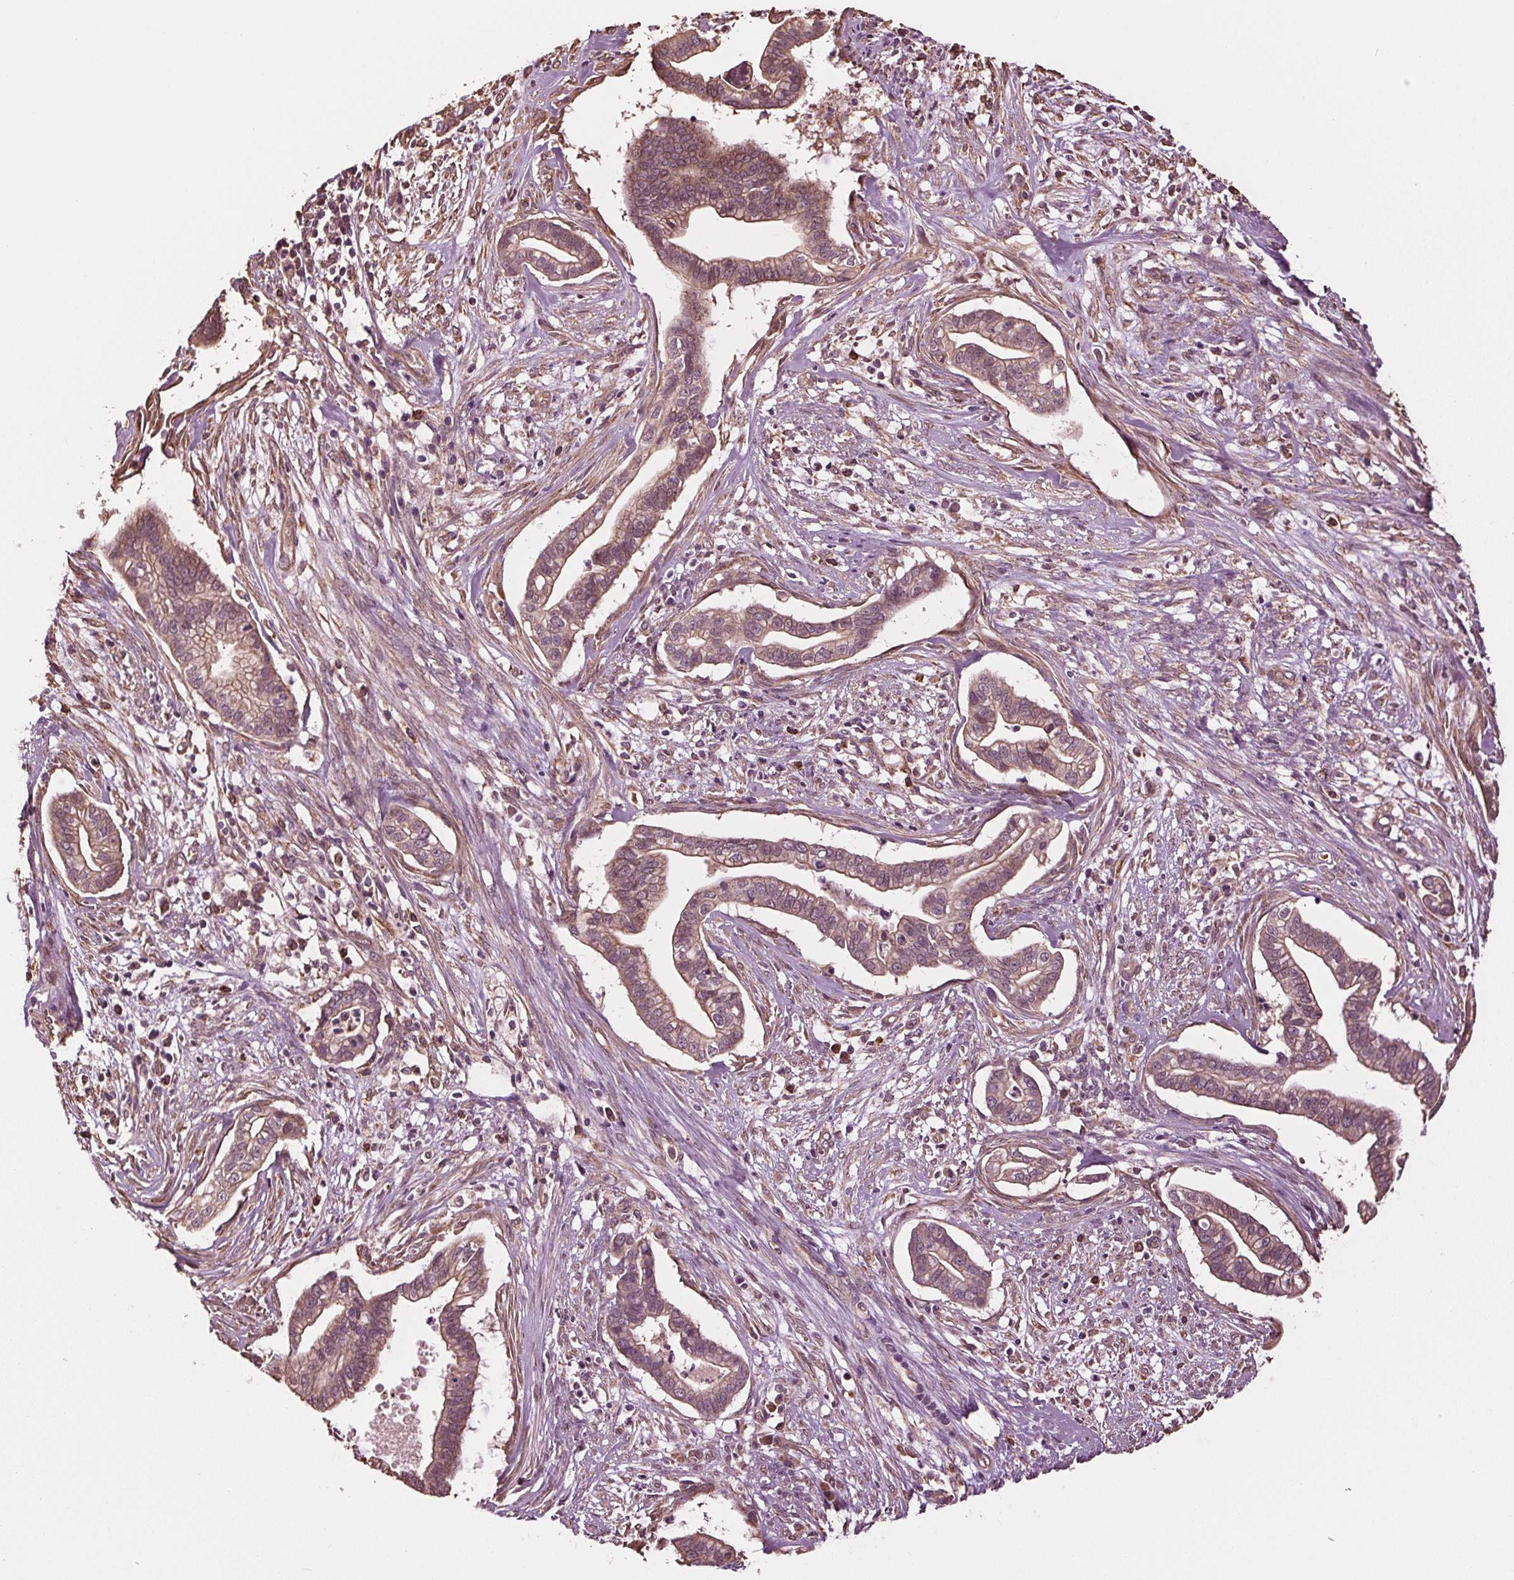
{"staining": {"intensity": "moderate", "quantity": ">75%", "location": "cytoplasmic/membranous"}, "tissue": "cervical cancer", "cell_type": "Tumor cells", "image_type": "cancer", "snomed": [{"axis": "morphology", "description": "Adenocarcinoma, NOS"}, {"axis": "topography", "description": "Cervix"}], "caption": "Cervical cancer tissue shows moderate cytoplasmic/membranous staining in approximately >75% of tumor cells, visualized by immunohistochemistry. (DAB IHC with brightfield microscopy, high magnification).", "gene": "RNPEP", "patient": {"sex": "female", "age": 62}}